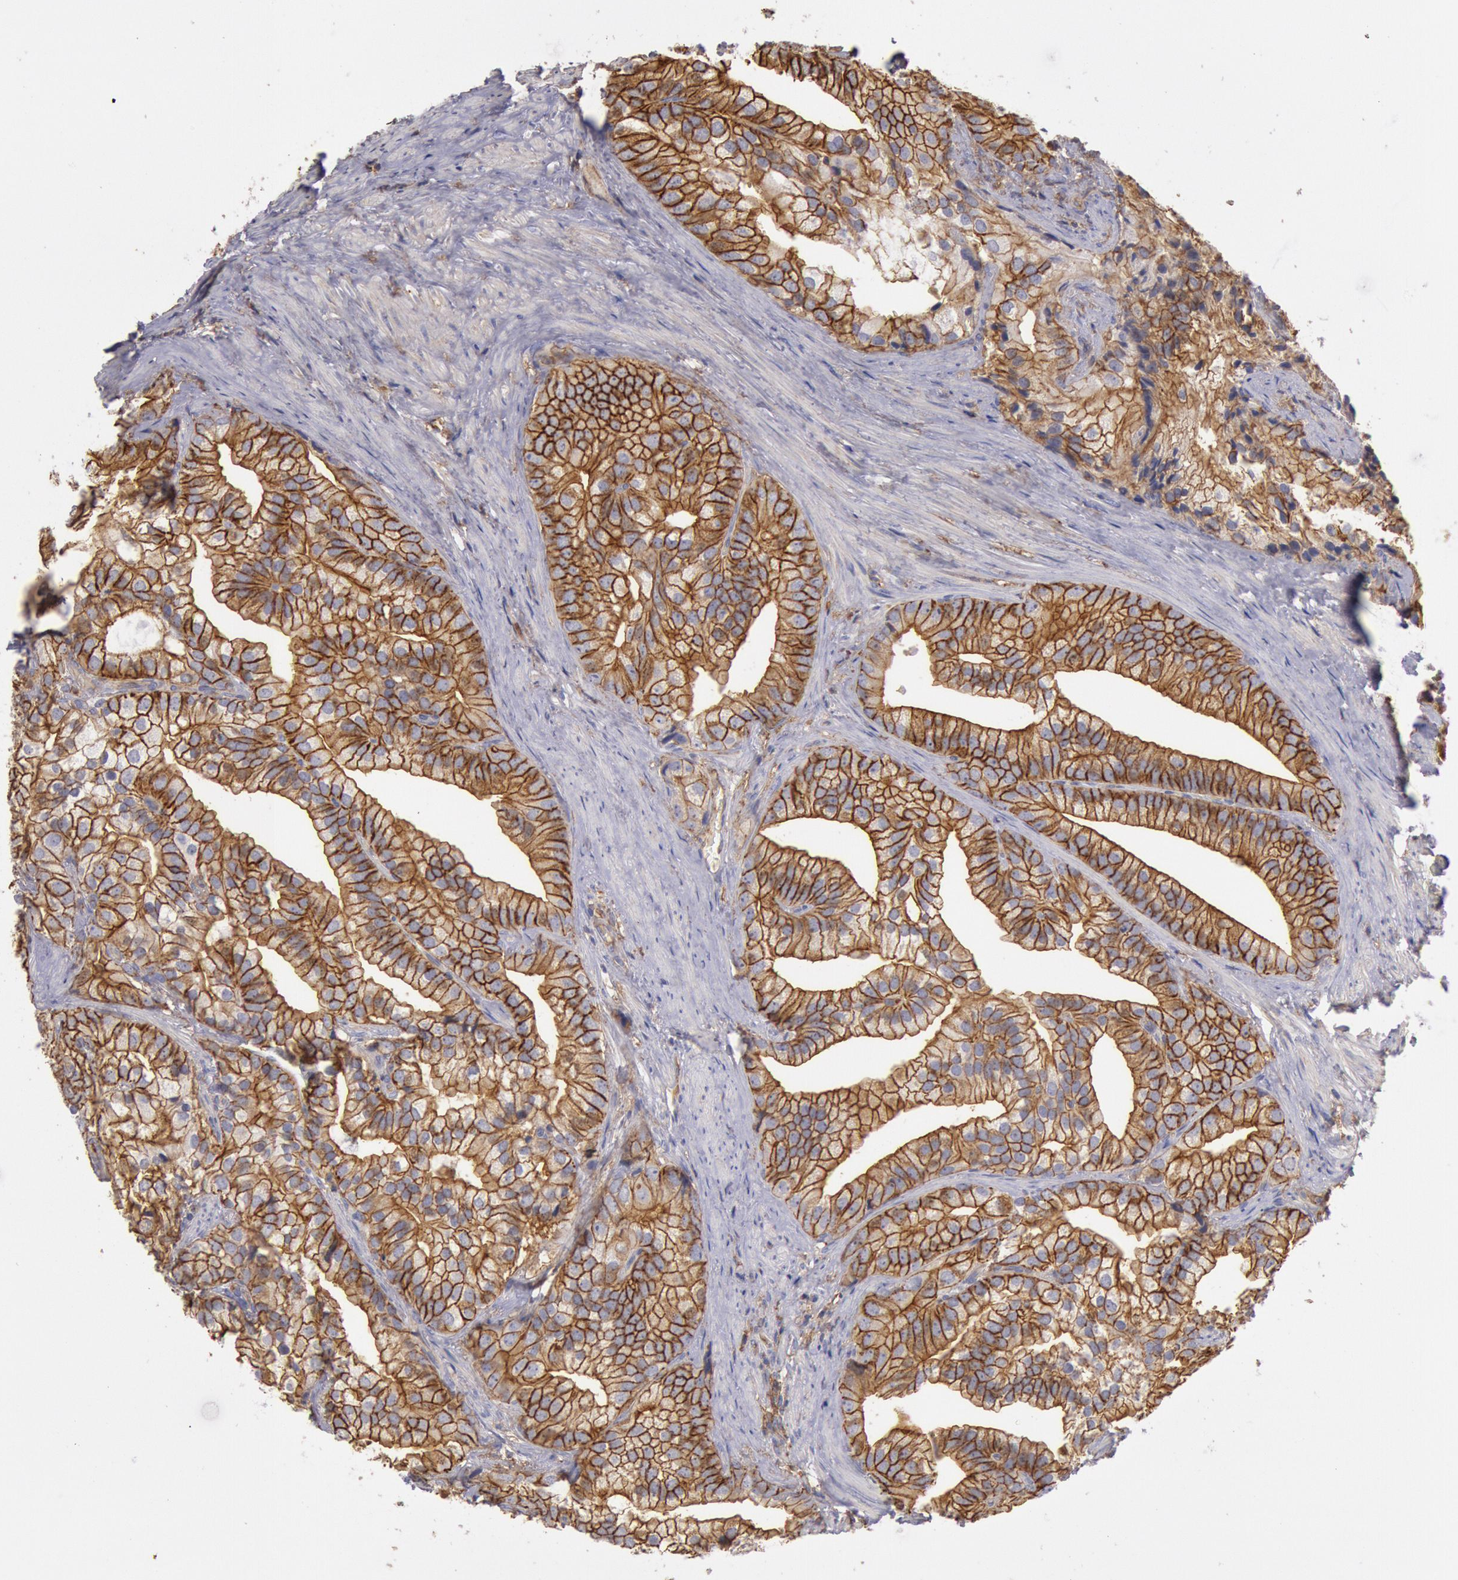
{"staining": {"intensity": "strong", "quantity": ">75%", "location": "cytoplasmic/membranous"}, "tissue": "prostate cancer", "cell_type": "Tumor cells", "image_type": "cancer", "snomed": [{"axis": "morphology", "description": "Adenocarcinoma, Low grade"}, {"axis": "topography", "description": "Prostate"}], "caption": "Human prostate cancer (low-grade adenocarcinoma) stained with a protein marker demonstrates strong staining in tumor cells.", "gene": "SNAP23", "patient": {"sex": "male", "age": 71}}